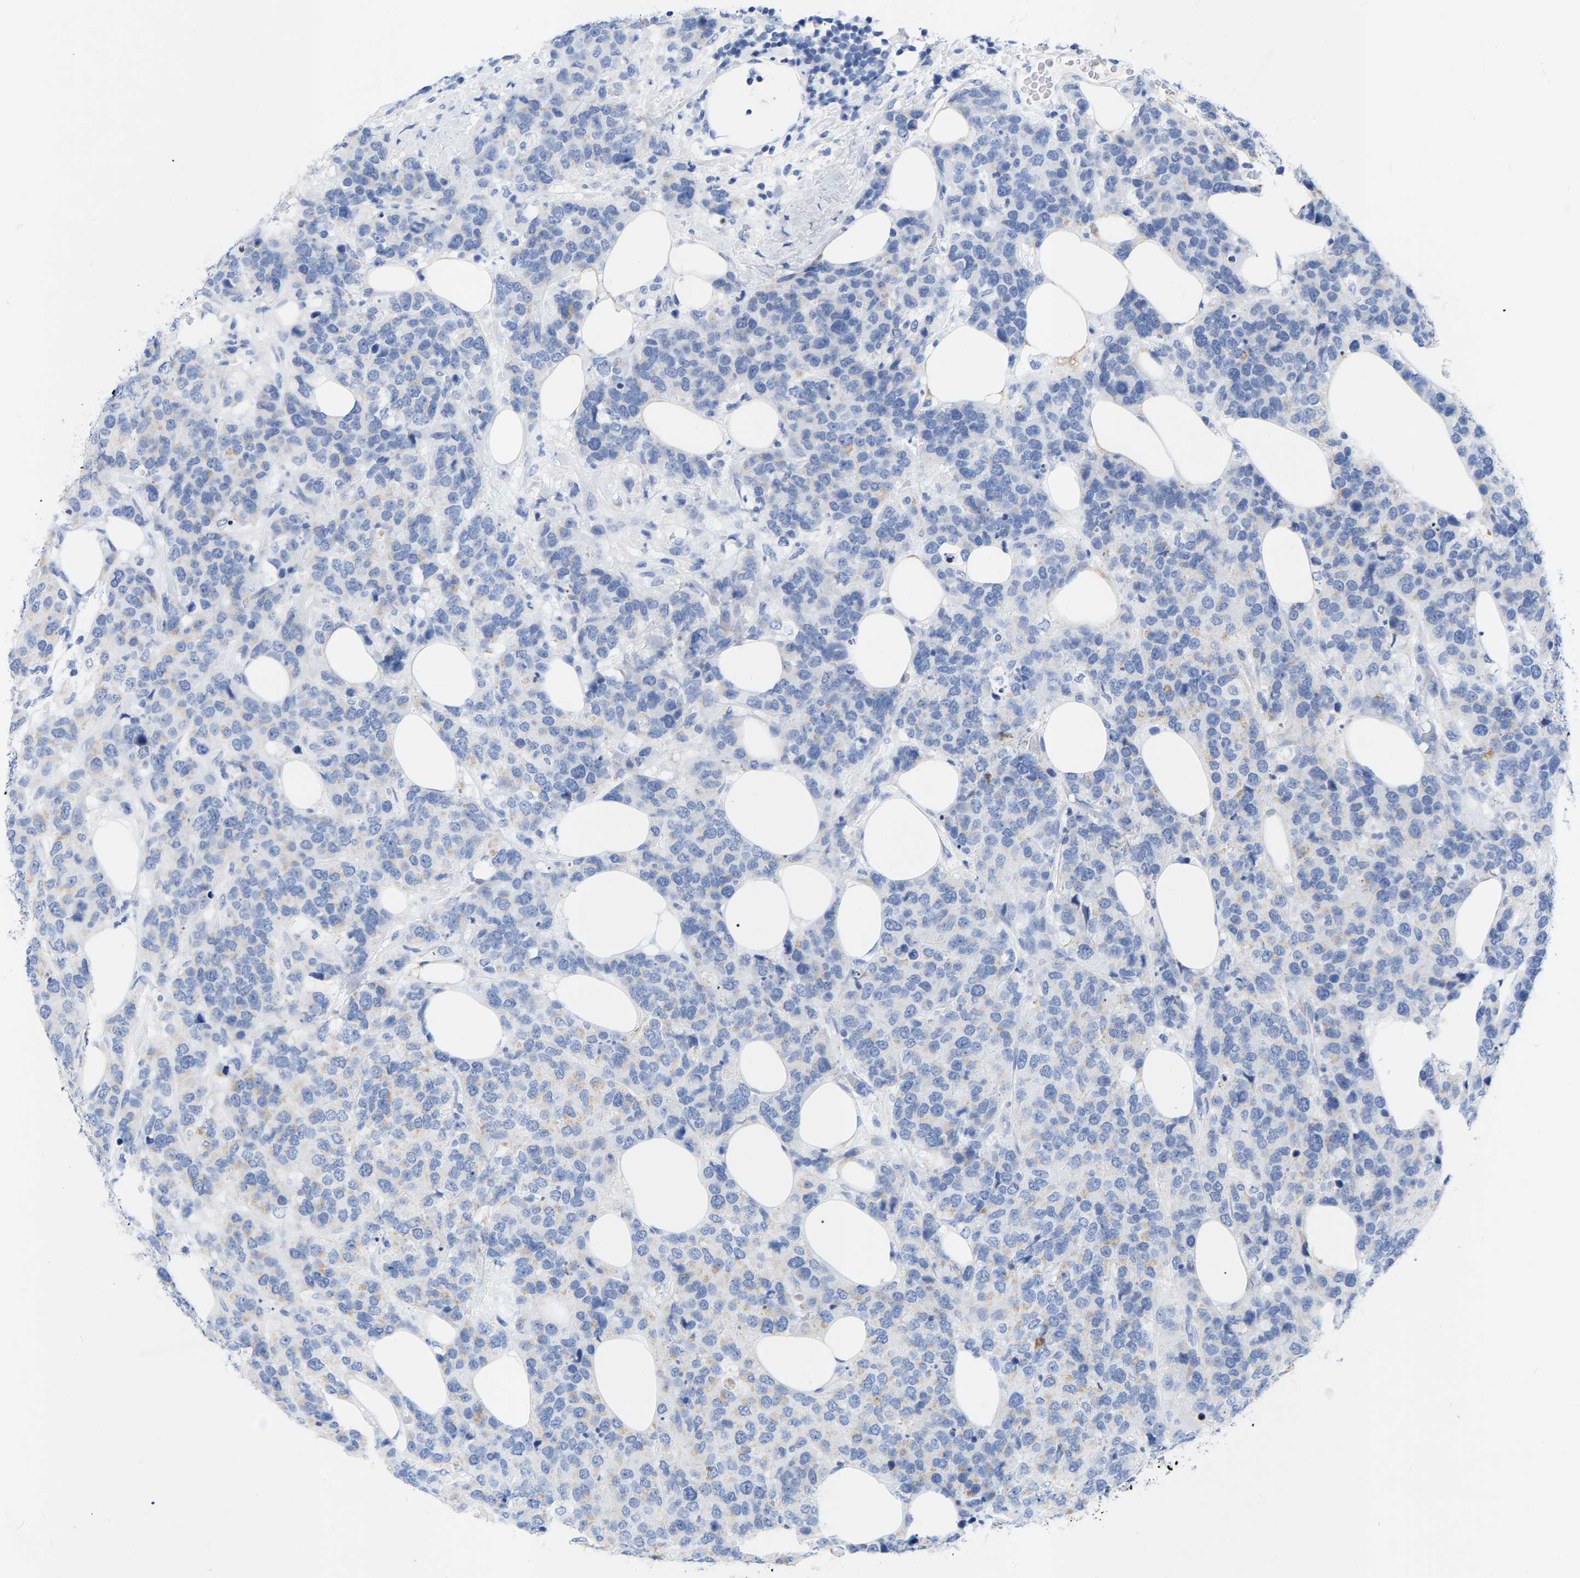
{"staining": {"intensity": "negative", "quantity": "none", "location": "none"}, "tissue": "breast cancer", "cell_type": "Tumor cells", "image_type": "cancer", "snomed": [{"axis": "morphology", "description": "Lobular carcinoma"}, {"axis": "topography", "description": "Breast"}], "caption": "High magnification brightfield microscopy of lobular carcinoma (breast) stained with DAB (brown) and counterstained with hematoxylin (blue): tumor cells show no significant positivity.", "gene": "ZNF629", "patient": {"sex": "female", "age": 59}}